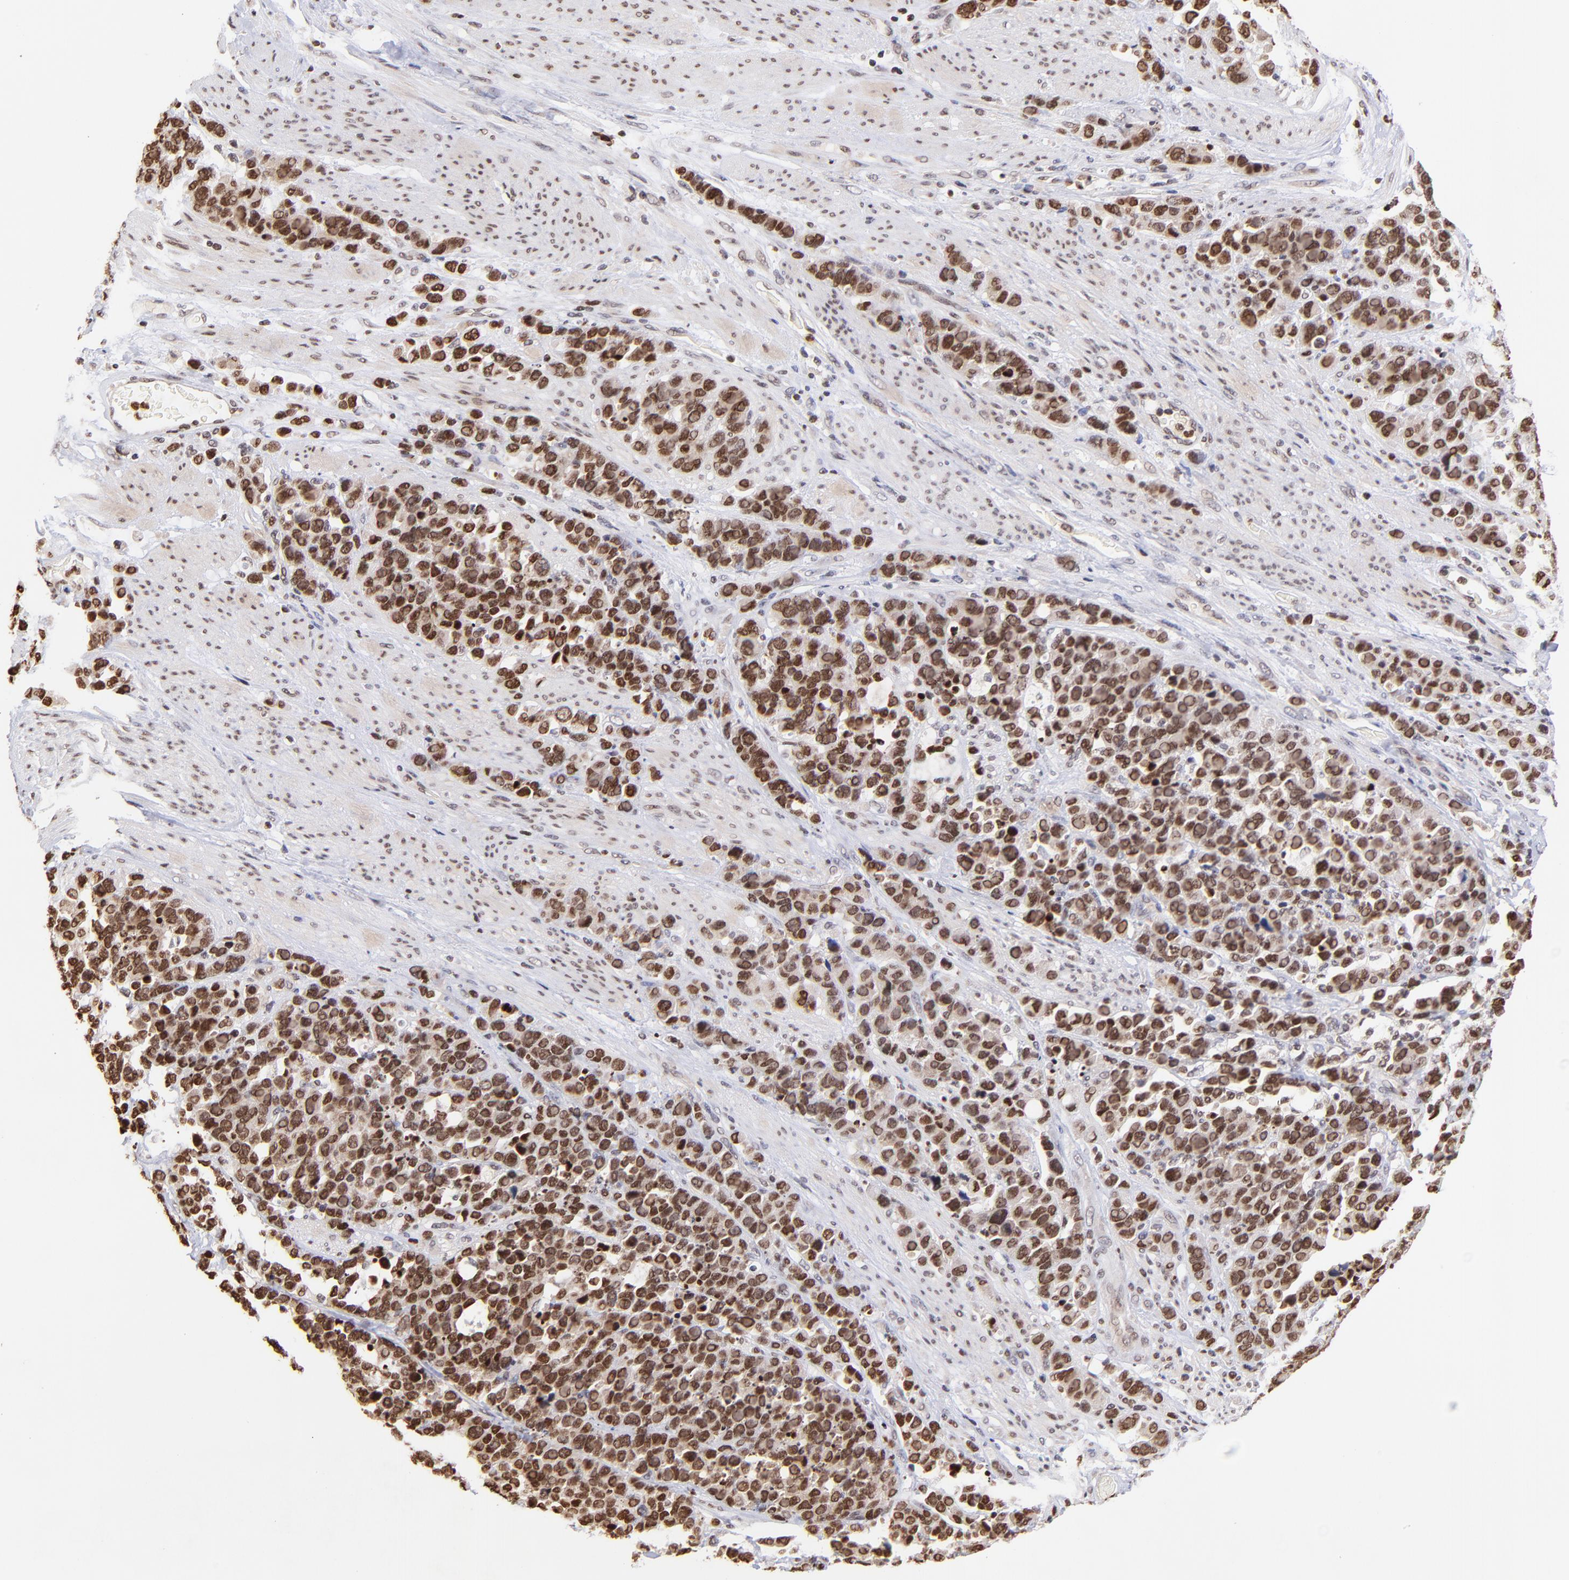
{"staining": {"intensity": "strong", "quantity": ">75%", "location": "nuclear"}, "tissue": "stomach cancer", "cell_type": "Tumor cells", "image_type": "cancer", "snomed": [{"axis": "morphology", "description": "Adenocarcinoma, NOS"}, {"axis": "topography", "description": "Stomach, upper"}], "caption": "The image shows immunohistochemical staining of stomach cancer. There is strong nuclear staining is present in about >75% of tumor cells.", "gene": "WDR25", "patient": {"sex": "male", "age": 71}}